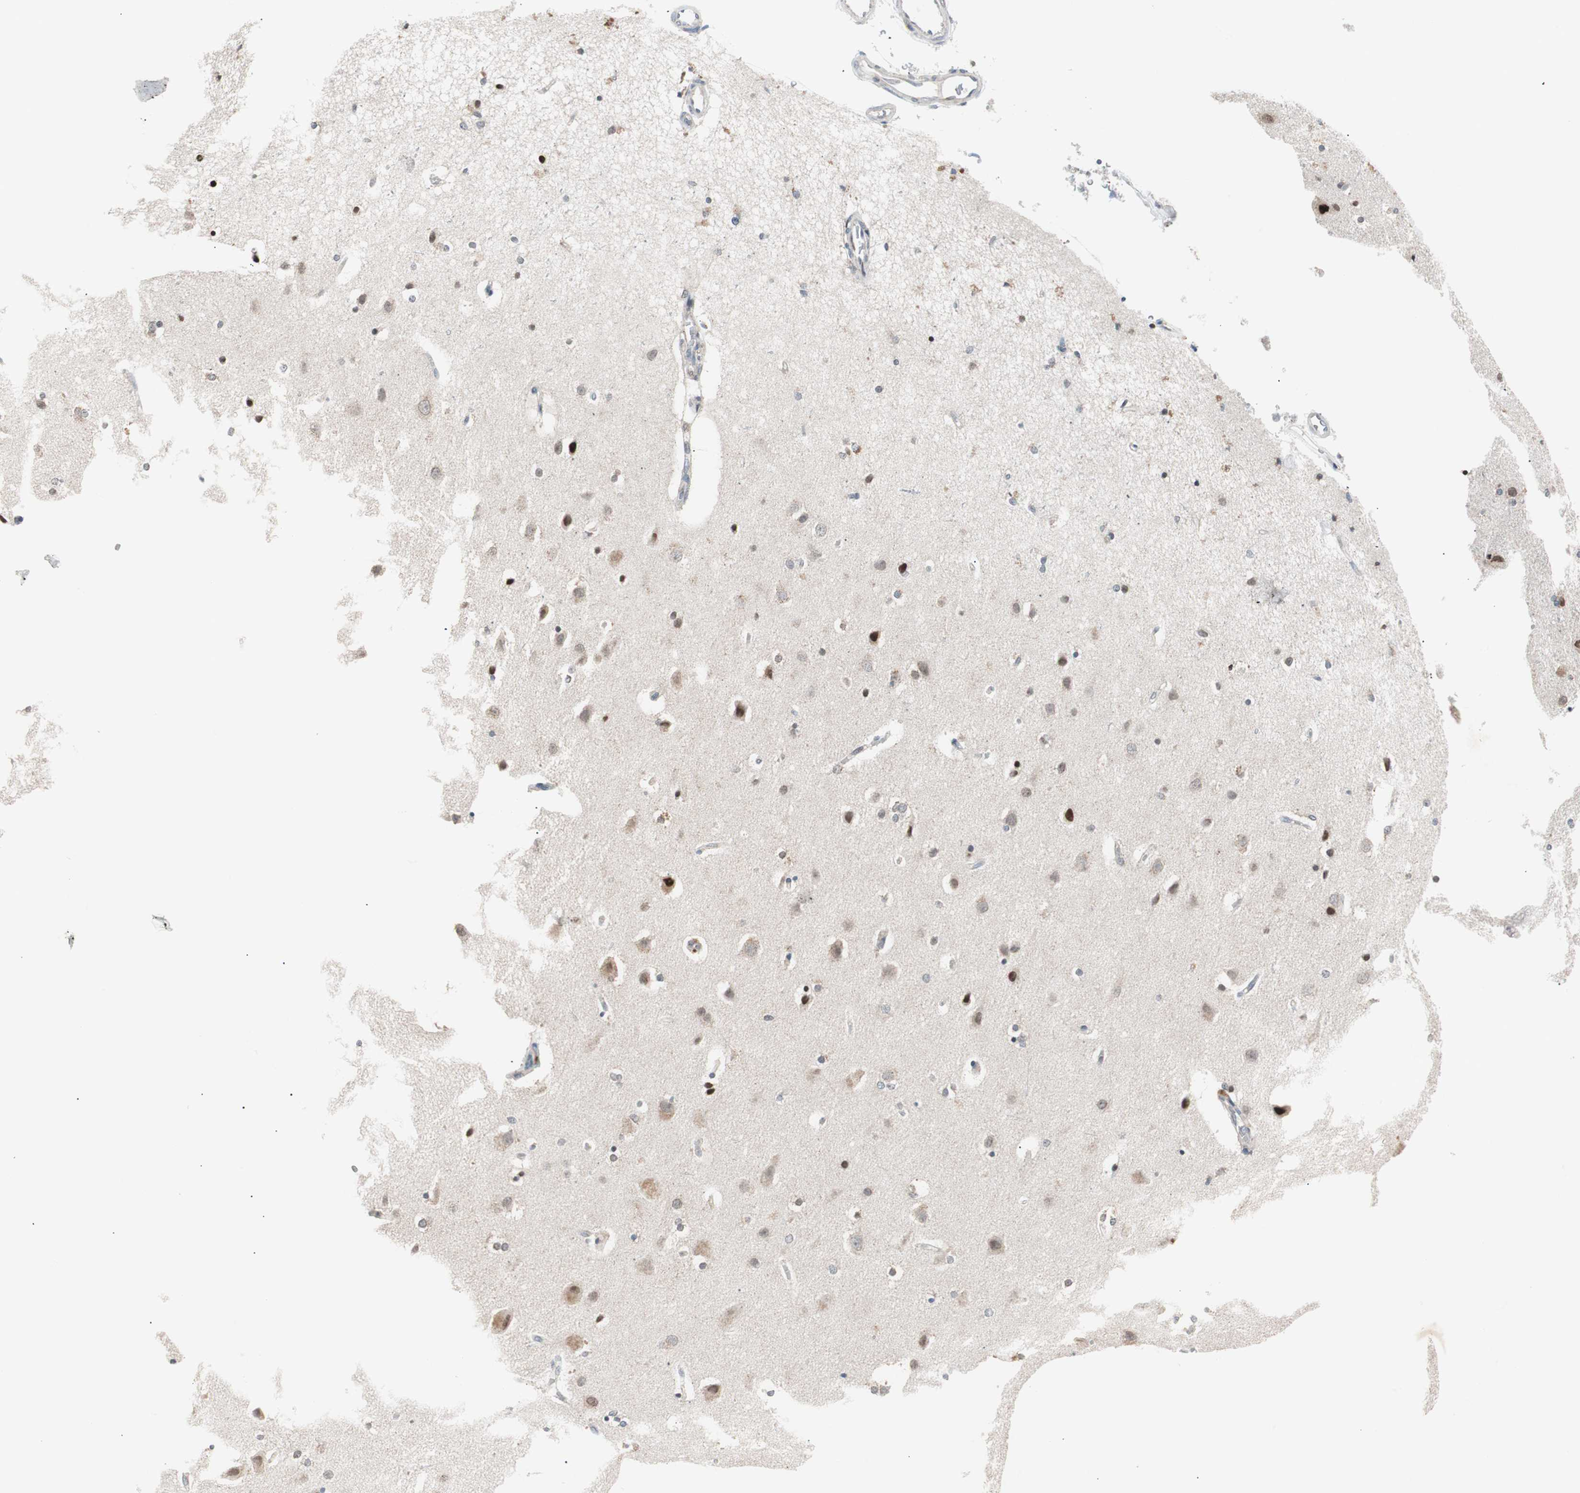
{"staining": {"intensity": "negative", "quantity": "none", "location": "none"}, "tissue": "caudate", "cell_type": "Glial cells", "image_type": "normal", "snomed": [{"axis": "morphology", "description": "Normal tissue, NOS"}, {"axis": "topography", "description": "Lateral ventricle wall"}], "caption": "Photomicrograph shows no protein positivity in glial cells of benign caudate. (DAB (3,3'-diaminobenzidine) immunohistochemistry with hematoxylin counter stain).", "gene": "POLH", "patient": {"sex": "female", "age": 54}}